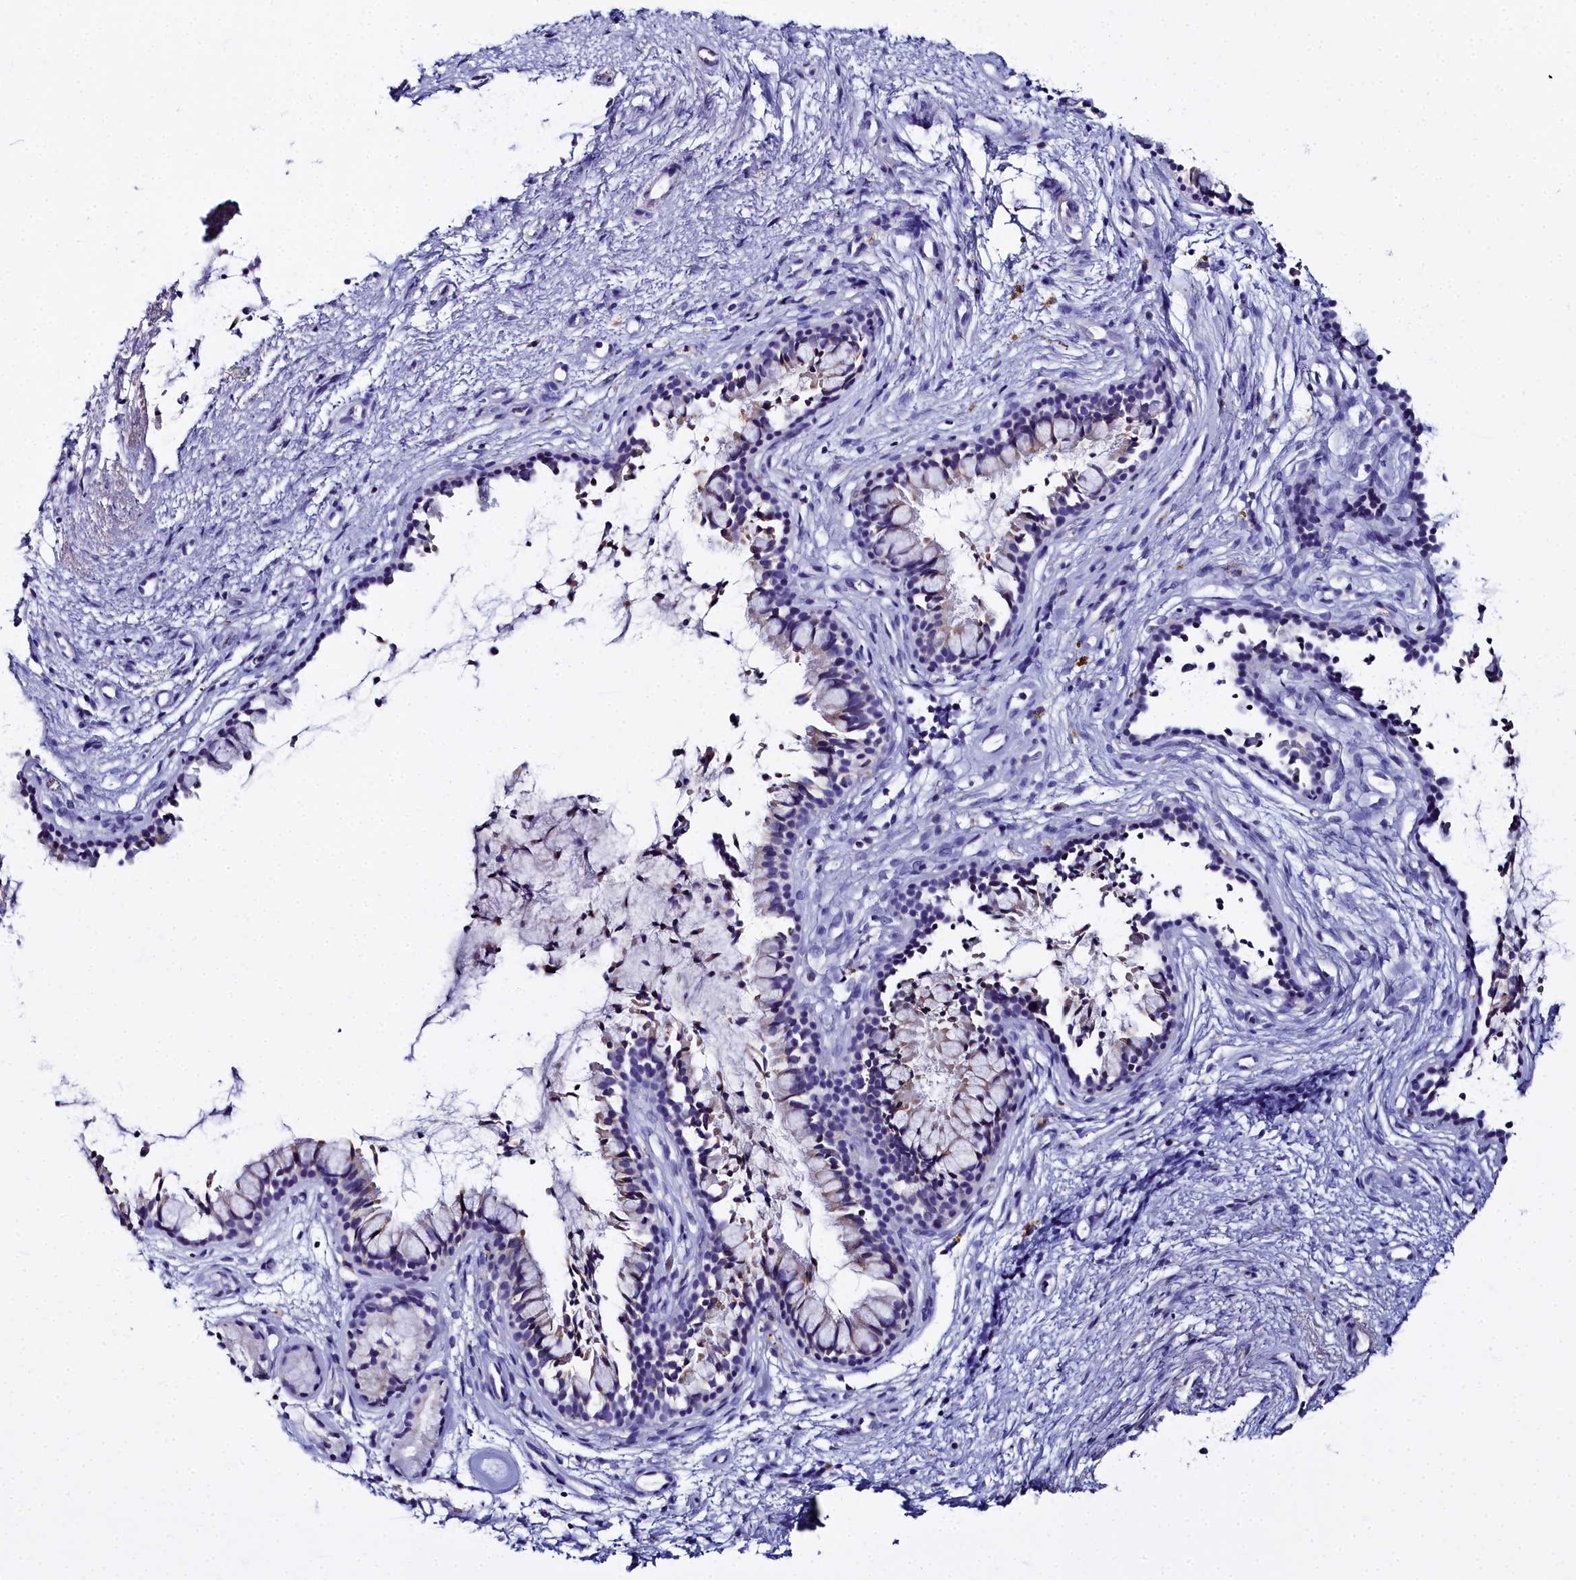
{"staining": {"intensity": "weak", "quantity": "<25%", "location": "cytoplasmic/membranous"}, "tissue": "nasopharynx", "cell_type": "Respiratory epithelial cells", "image_type": "normal", "snomed": [{"axis": "morphology", "description": "Normal tissue, NOS"}, {"axis": "topography", "description": "Nasopharynx"}], "caption": "This is an IHC photomicrograph of unremarkable human nasopharynx. There is no staining in respiratory epithelial cells.", "gene": "ELAPOR2", "patient": {"sex": "male", "age": 82}}